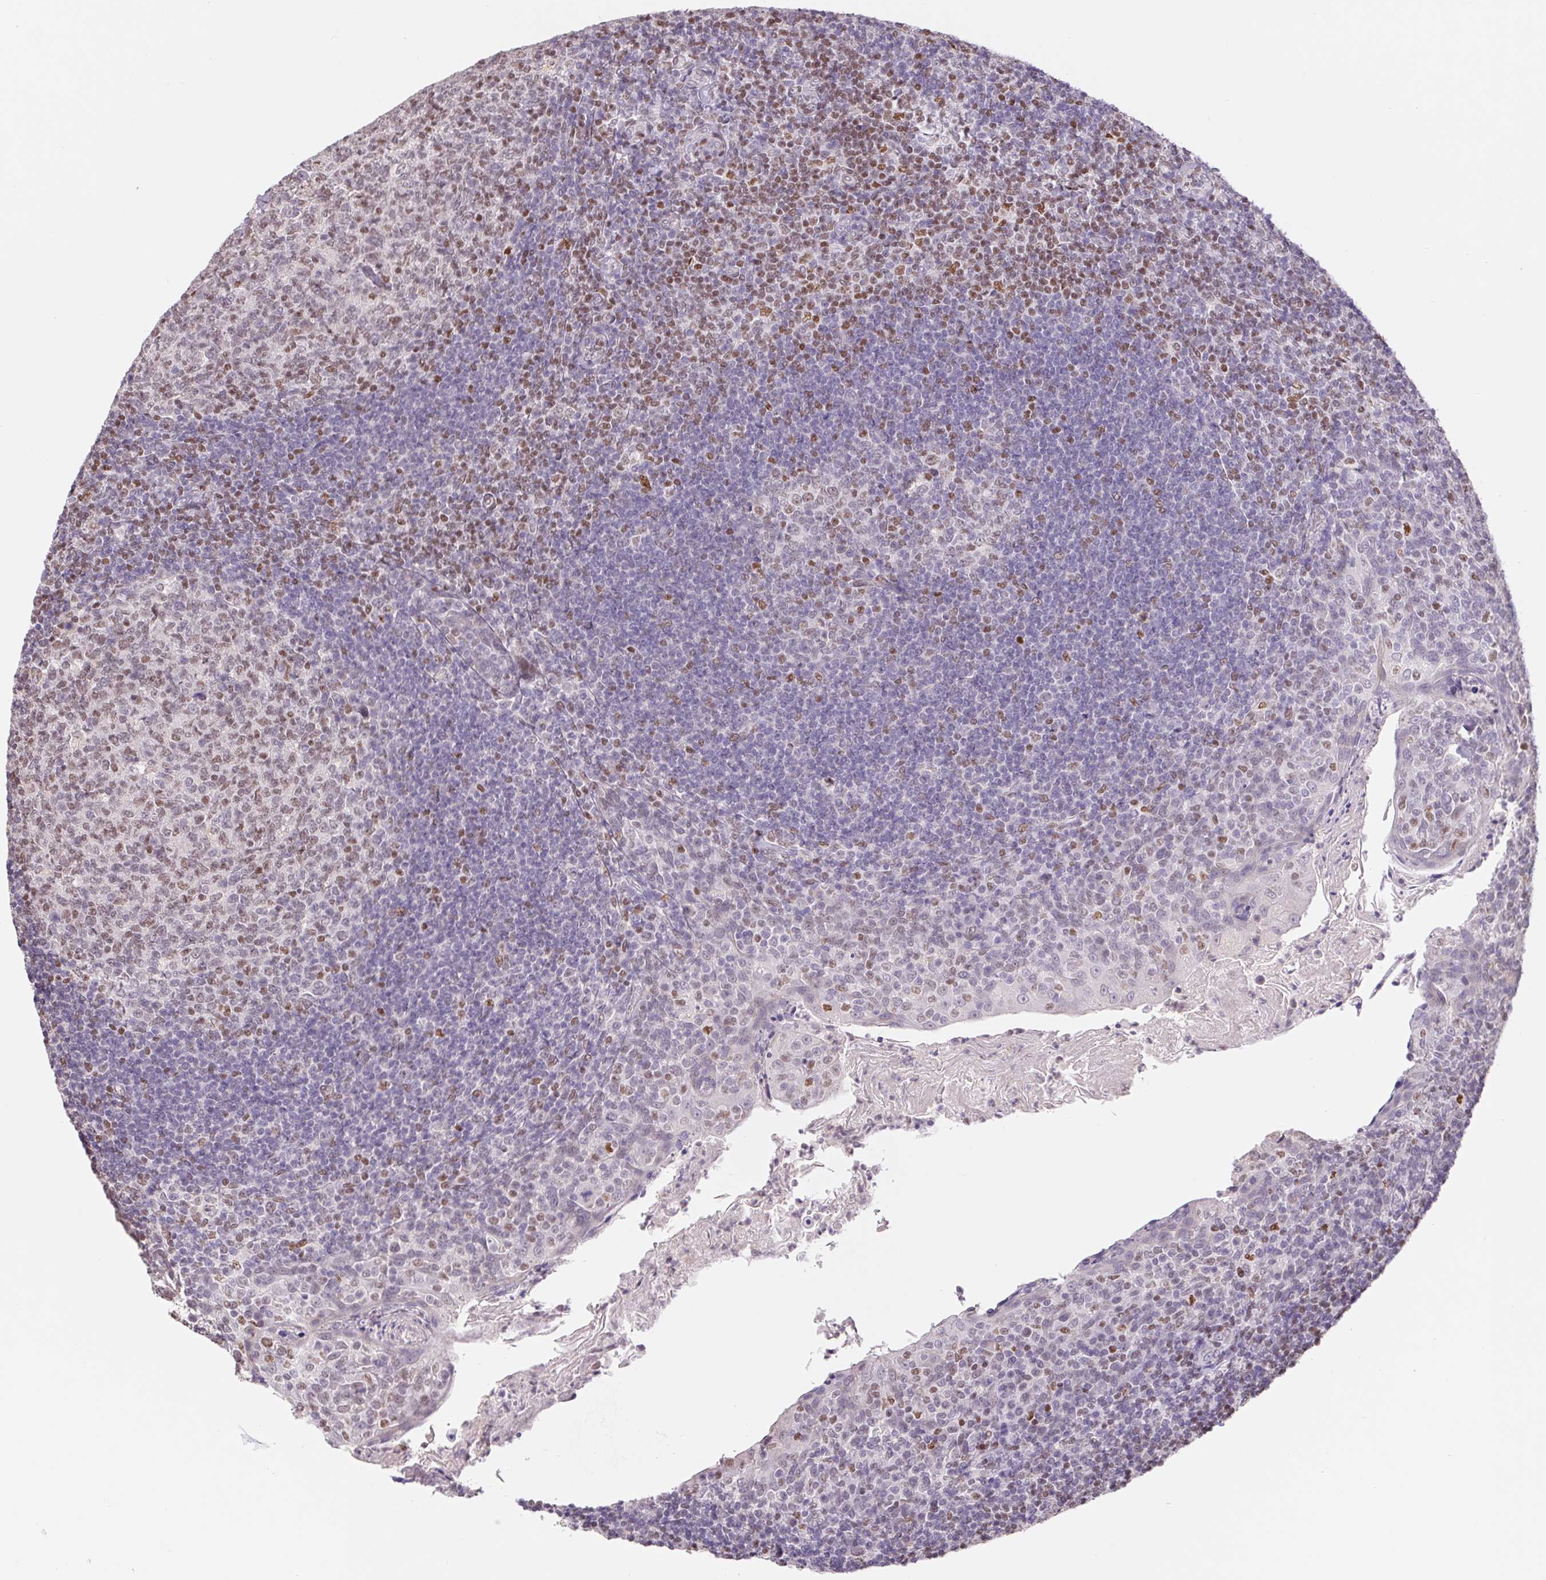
{"staining": {"intensity": "weak", "quantity": "25%-75%", "location": "nuclear"}, "tissue": "tonsil", "cell_type": "Germinal center cells", "image_type": "normal", "snomed": [{"axis": "morphology", "description": "Normal tissue, NOS"}, {"axis": "topography", "description": "Tonsil"}], "caption": "Tonsil stained for a protein reveals weak nuclear positivity in germinal center cells. (Stains: DAB in brown, nuclei in blue, Microscopy: brightfield microscopy at high magnification).", "gene": "TRERF1", "patient": {"sex": "female", "age": 10}}